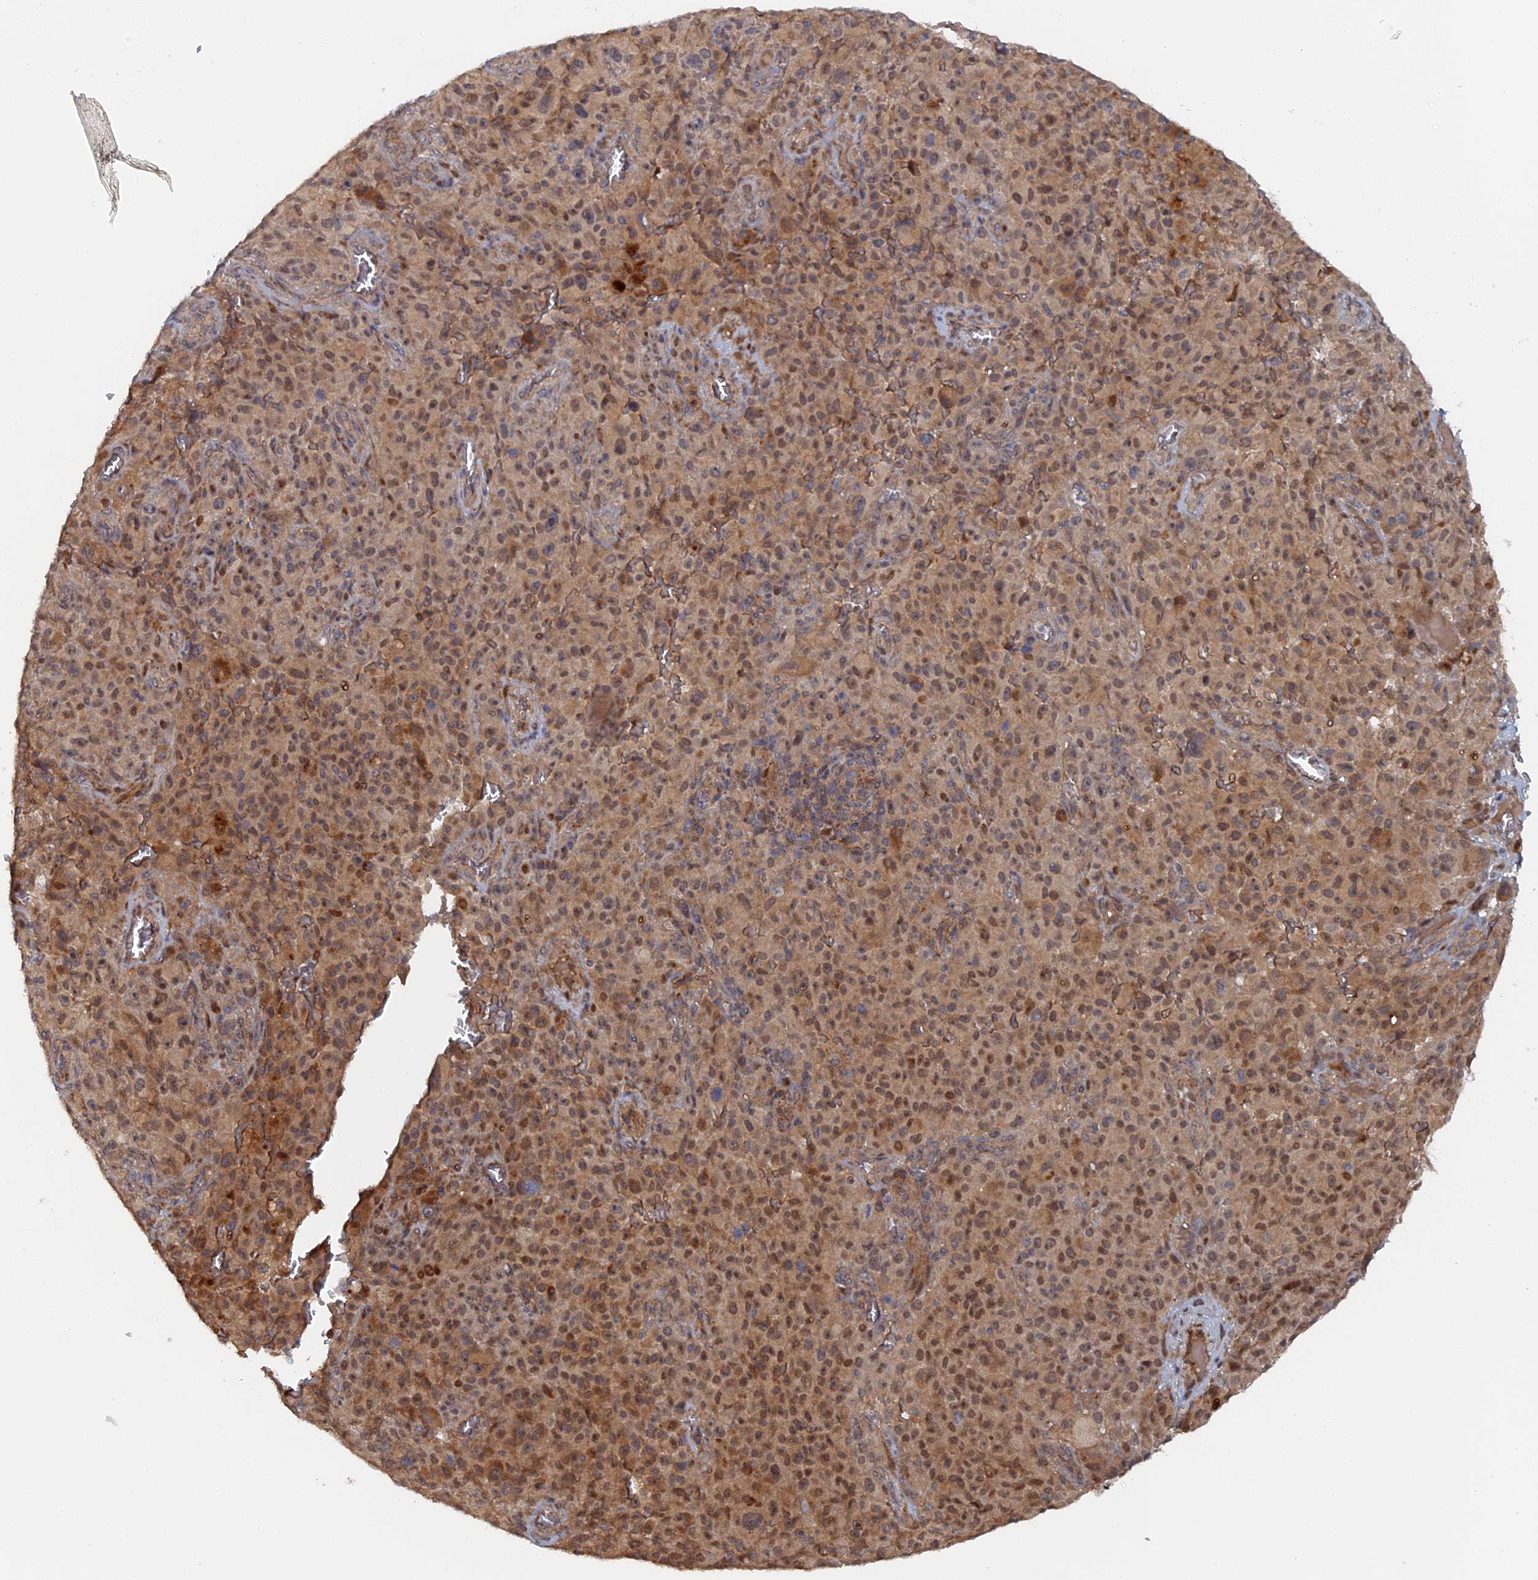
{"staining": {"intensity": "moderate", "quantity": ">75%", "location": "cytoplasmic/membranous,nuclear"}, "tissue": "melanoma", "cell_type": "Tumor cells", "image_type": "cancer", "snomed": [{"axis": "morphology", "description": "Malignant melanoma, NOS"}, {"axis": "topography", "description": "Skin"}], "caption": "About >75% of tumor cells in malignant melanoma show moderate cytoplasmic/membranous and nuclear protein expression as visualized by brown immunohistochemical staining.", "gene": "ELOVL6", "patient": {"sex": "female", "age": 82}}